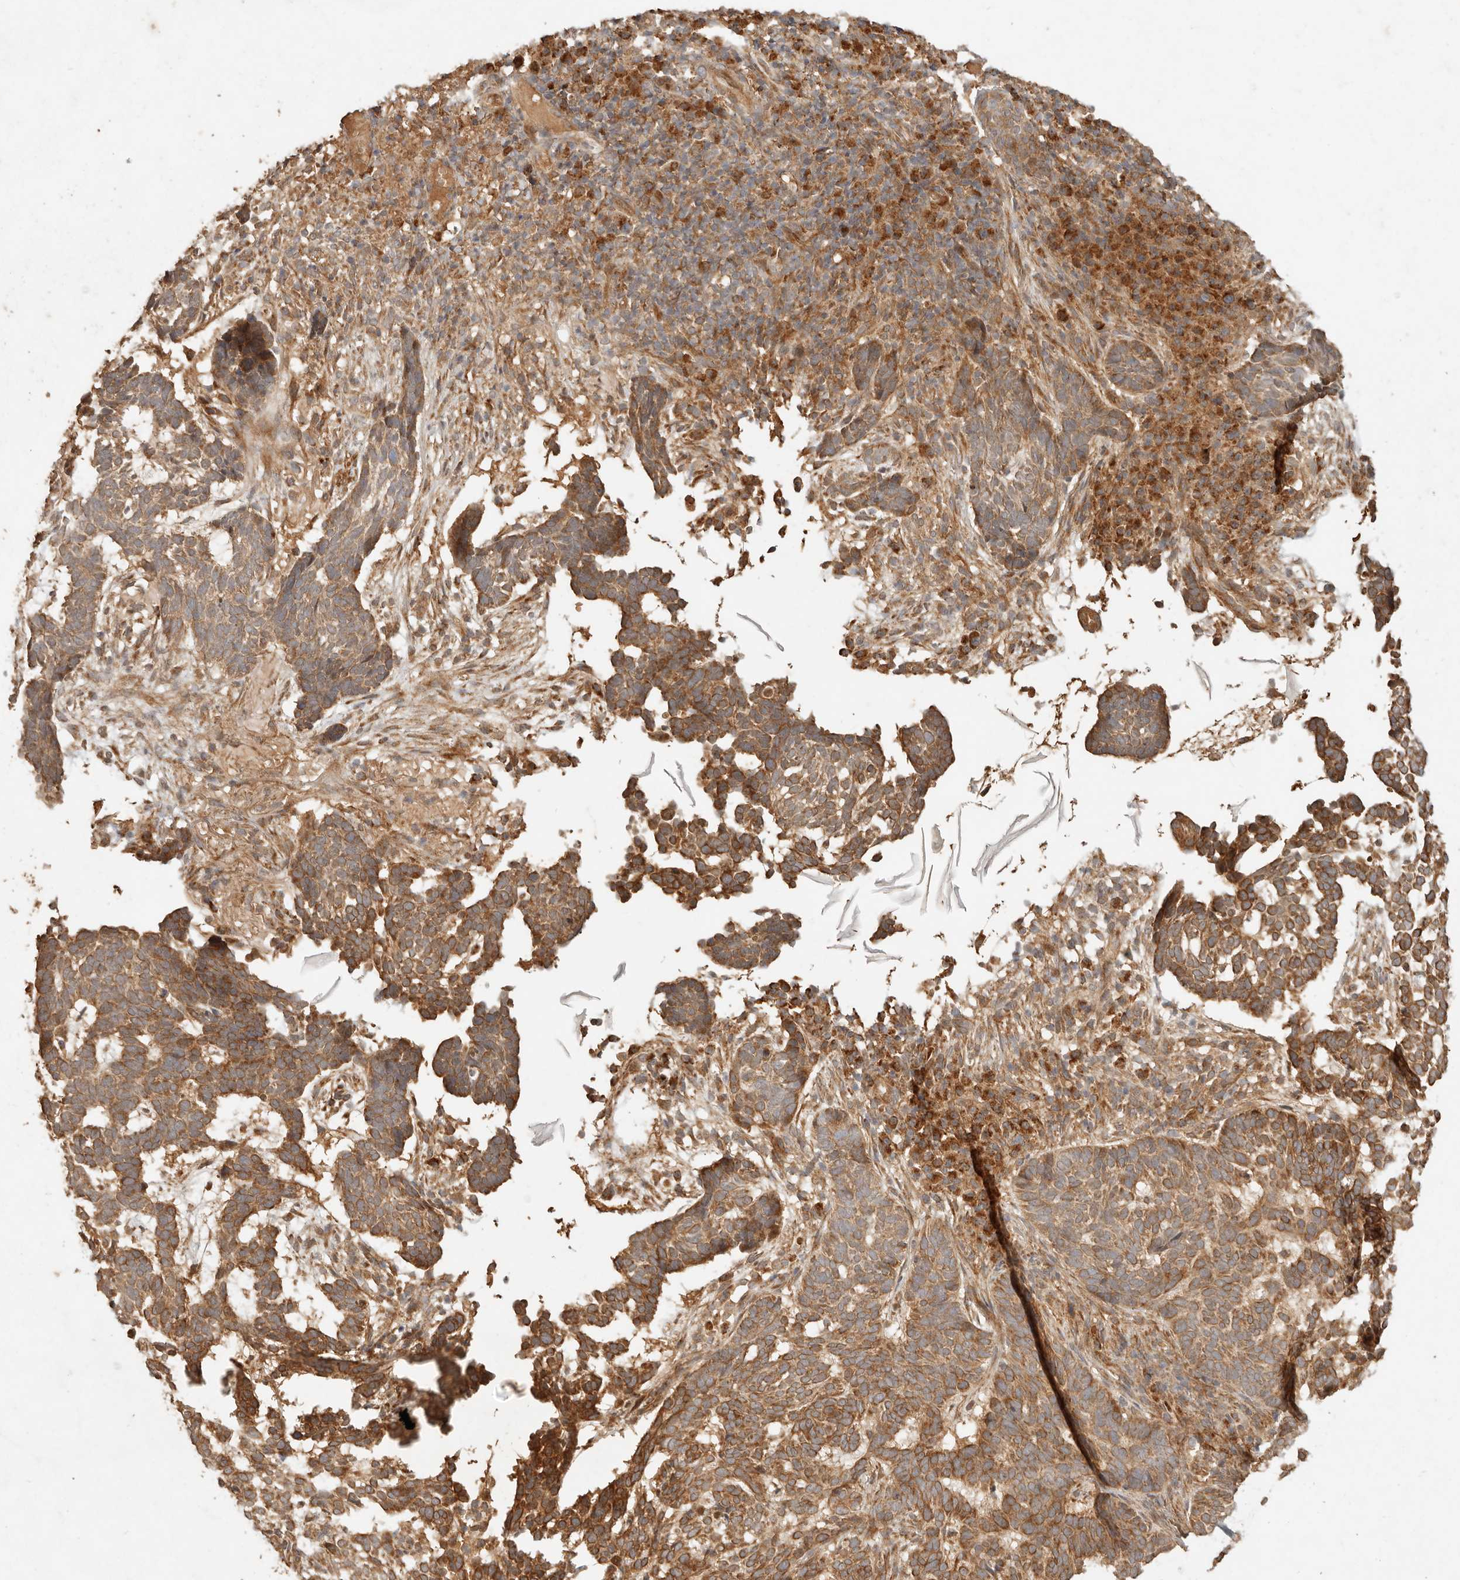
{"staining": {"intensity": "moderate", "quantity": ">75%", "location": "cytoplasmic/membranous"}, "tissue": "skin cancer", "cell_type": "Tumor cells", "image_type": "cancer", "snomed": [{"axis": "morphology", "description": "Basal cell carcinoma"}, {"axis": "topography", "description": "Skin"}], "caption": "IHC histopathology image of neoplastic tissue: human skin cancer (basal cell carcinoma) stained using immunohistochemistry (IHC) demonstrates medium levels of moderate protein expression localized specifically in the cytoplasmic/membranous of tumor cells, appearing as a cytoplasmic/membranous brown color.", "gene": "CLEC4C", "patient": {"sex": "male", "age": 85}}